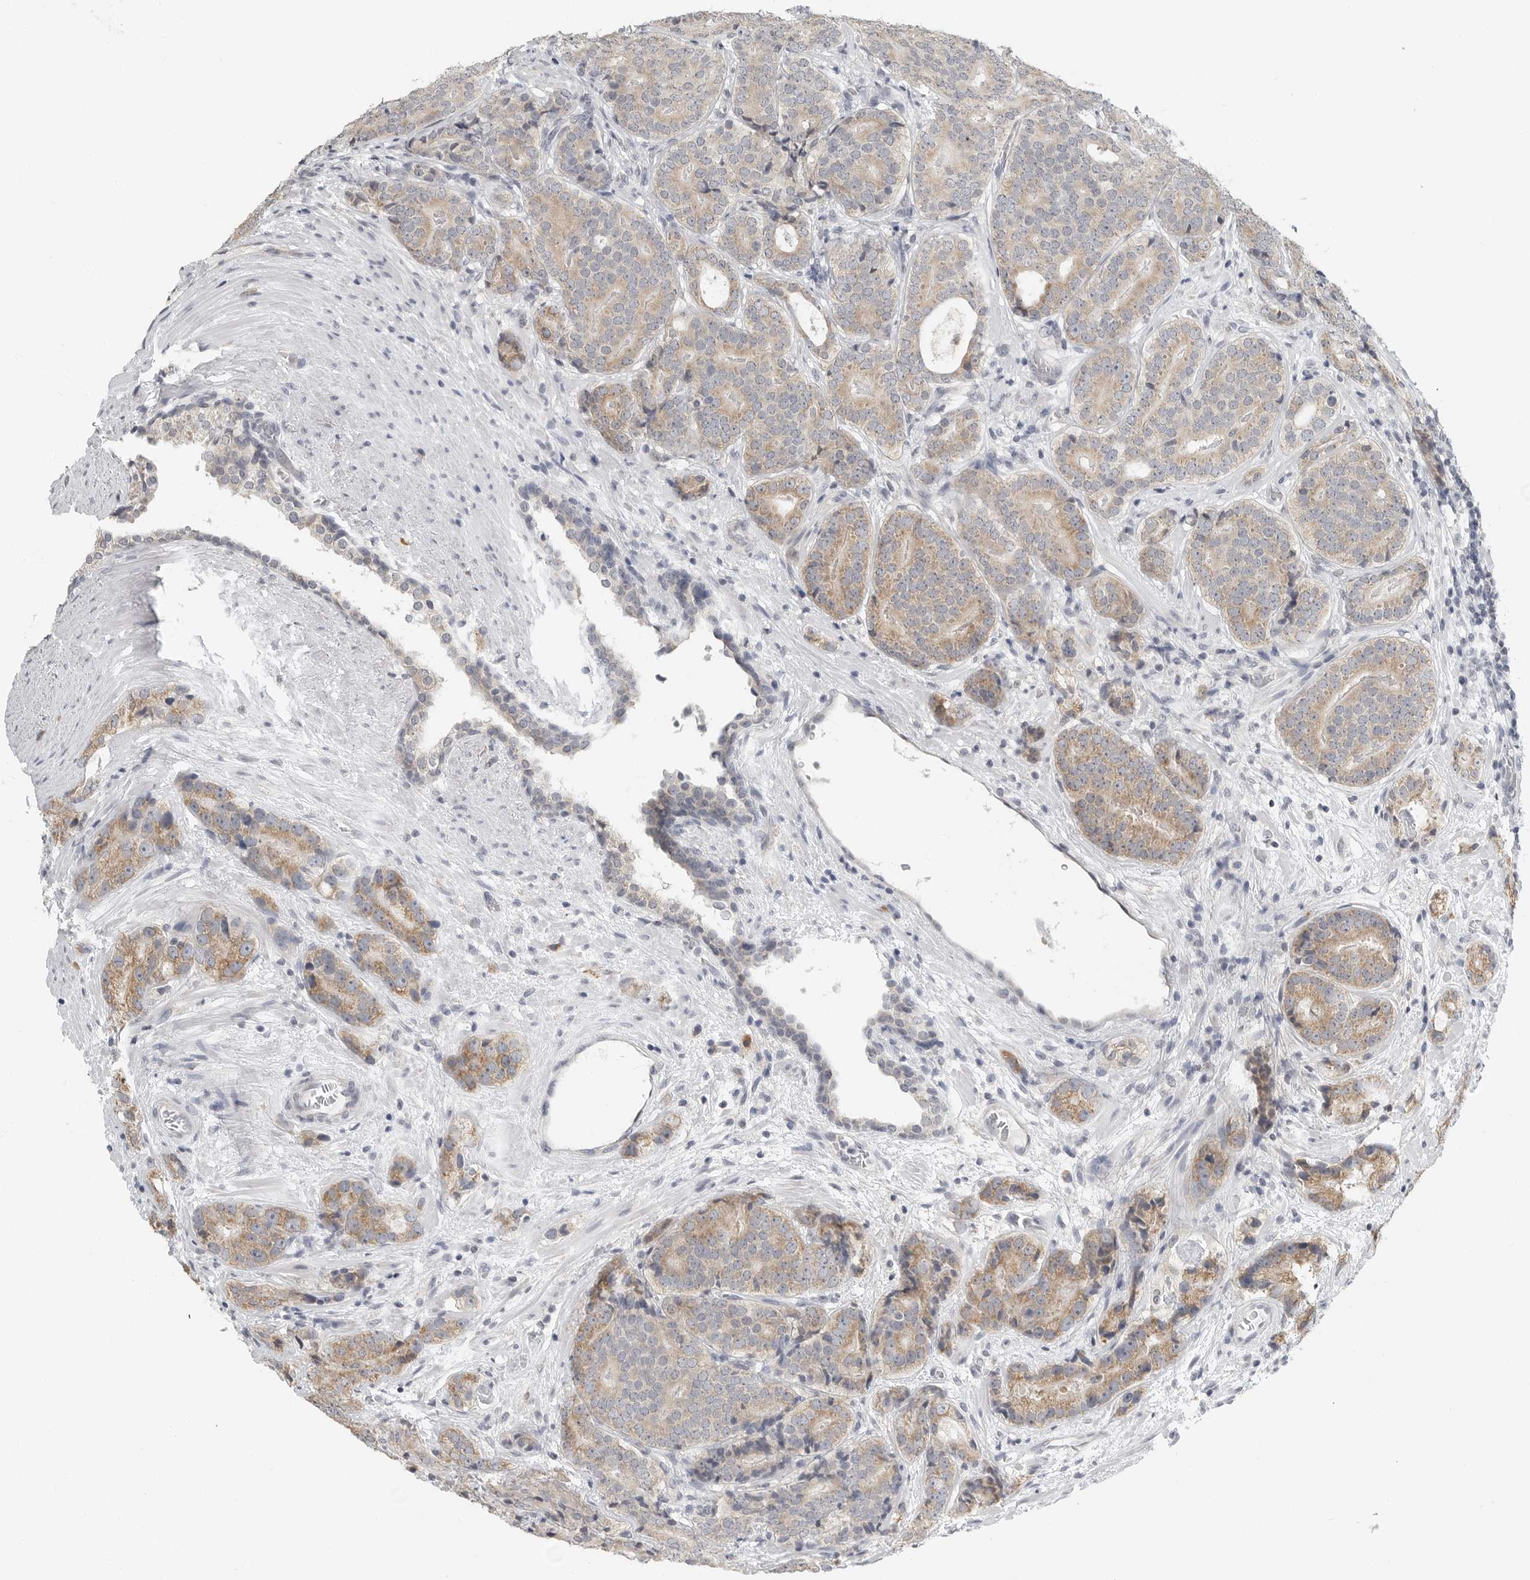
{"staining": {"intensity": "moderate", "quantity": ">75%", "location": "cytoplasmic/membranous"}, "tissue": "prostate cancer", "cell_type": "Tumor cells", "image_type": "cancer", "snomed": [{"axis": "morphology", "description": "Adenocarcinoma, High grade"}, {"axis": "topography", "description": "Prostate"}], "caption": "High-grade adenocarcinoma (prostate) stained with a brown dye demonstrates moderate cytoplasmic/membranous positive expression in approximately >75% of tumor cells.", "gene": "IL12RB2", "patient": {"sex": "male", "age": 56}}